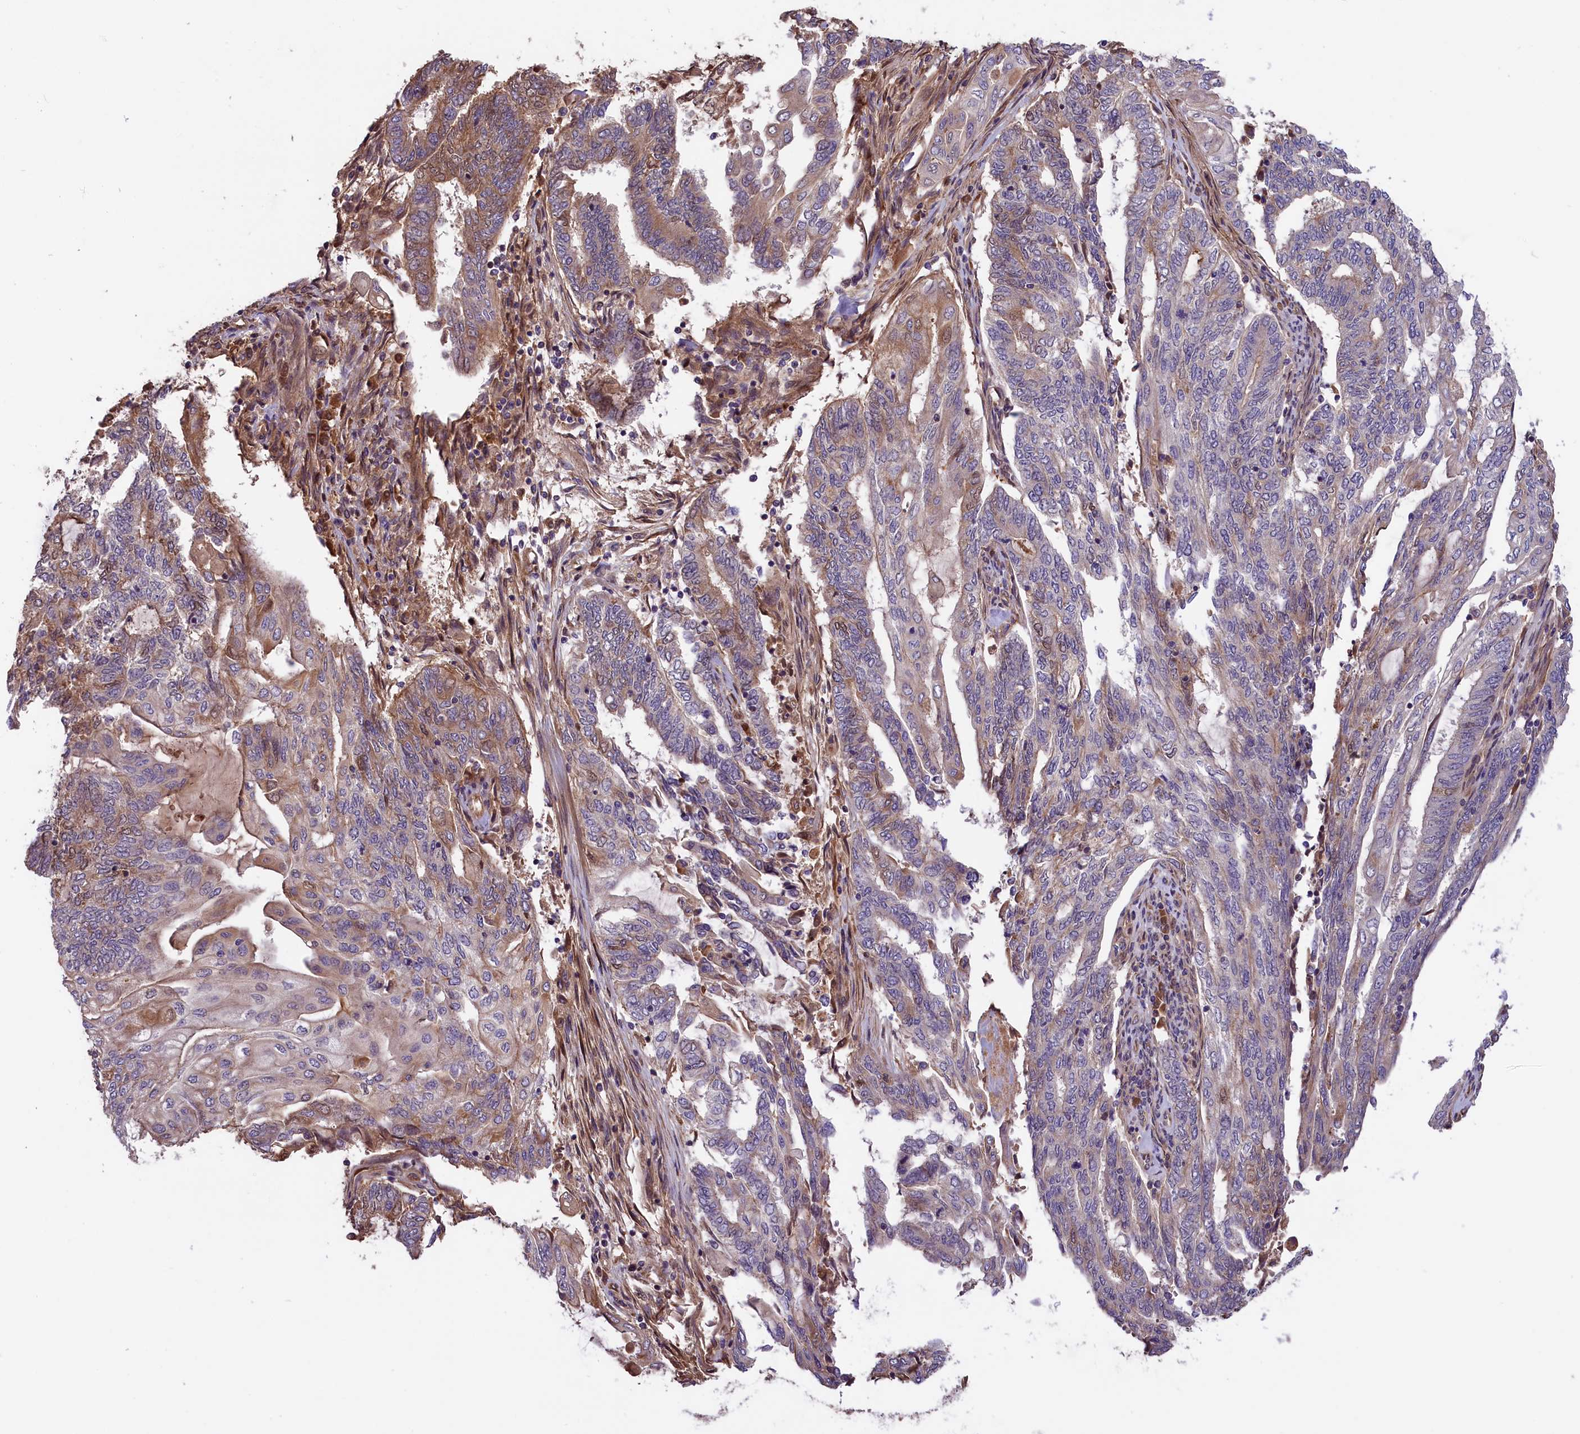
{"staining": {"intensity": "moderate", "quantity": "<25%", "location": "cytoplasmic/membranous"}, "tissue": "endometrial cancer", "cell_type": "Tumor cells", "image_type": "cancer", "snomed": [{"axis": "morphology", "description": "Adenocarcinoma, NOS"}, {"axis": "topography", "description": "Uterus"}, {"axis": "topography", "description": "Endometrium"}], "caption": "Protein expression analysis of human endometrial adenocarcinoma reveals moderate cytoplasmic/membranous positivity in about <25% of tumor cells. (Stains: DAB (3,3'-diaminobenzidine) in brown, nuclei in blue, Microscopy: brightfield microscopy at high magnification).", "gene": "SETD6", "patient": {"sex": "female", "age": 70}}